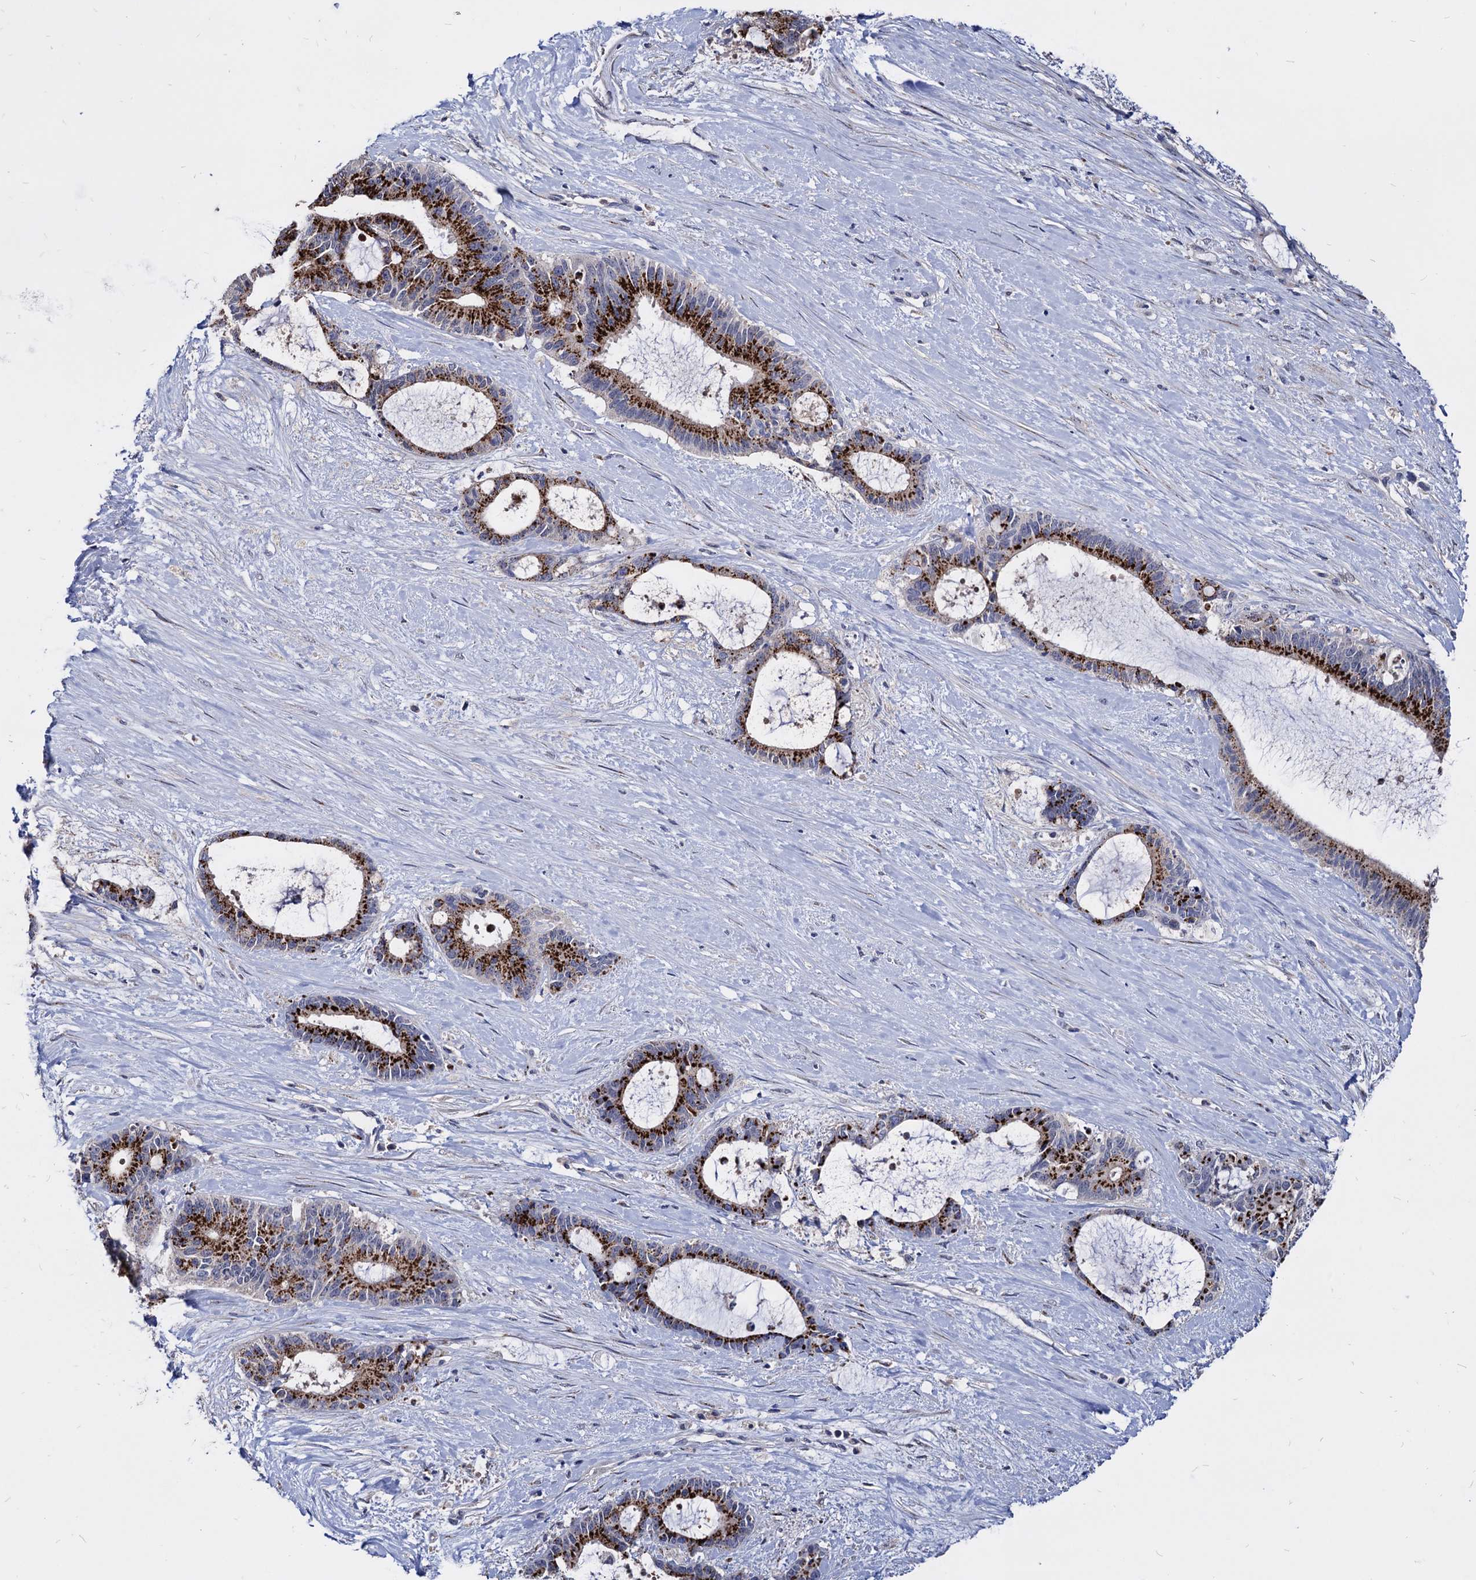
{"staining": {"intensity": "strong", "quantity": ">75%", "location": "cytoplasmic/membranous"}, "tissue": "liver cancer", "cell_type": "Tumor cells", "image_type": "cancer", "snomed": [{"axis": "morphology", "description": "Normal tissue, NOS"}, {"axis": "morphology", "description": "Cholangiocarcinoma"}, {"axis": "topography", "description": "Liver"}, {"axis": "topography", "description": "Peripheral nerve tissue"}], "caption": "Human cholangiocarcinoma (liver) stained with a brown dye exhibits strong cytoplasmic/membranous positive positivity in approximately >75% of tumor cells.", "gene": "ESD", "patient": {"sex": "female", "age": 73}}